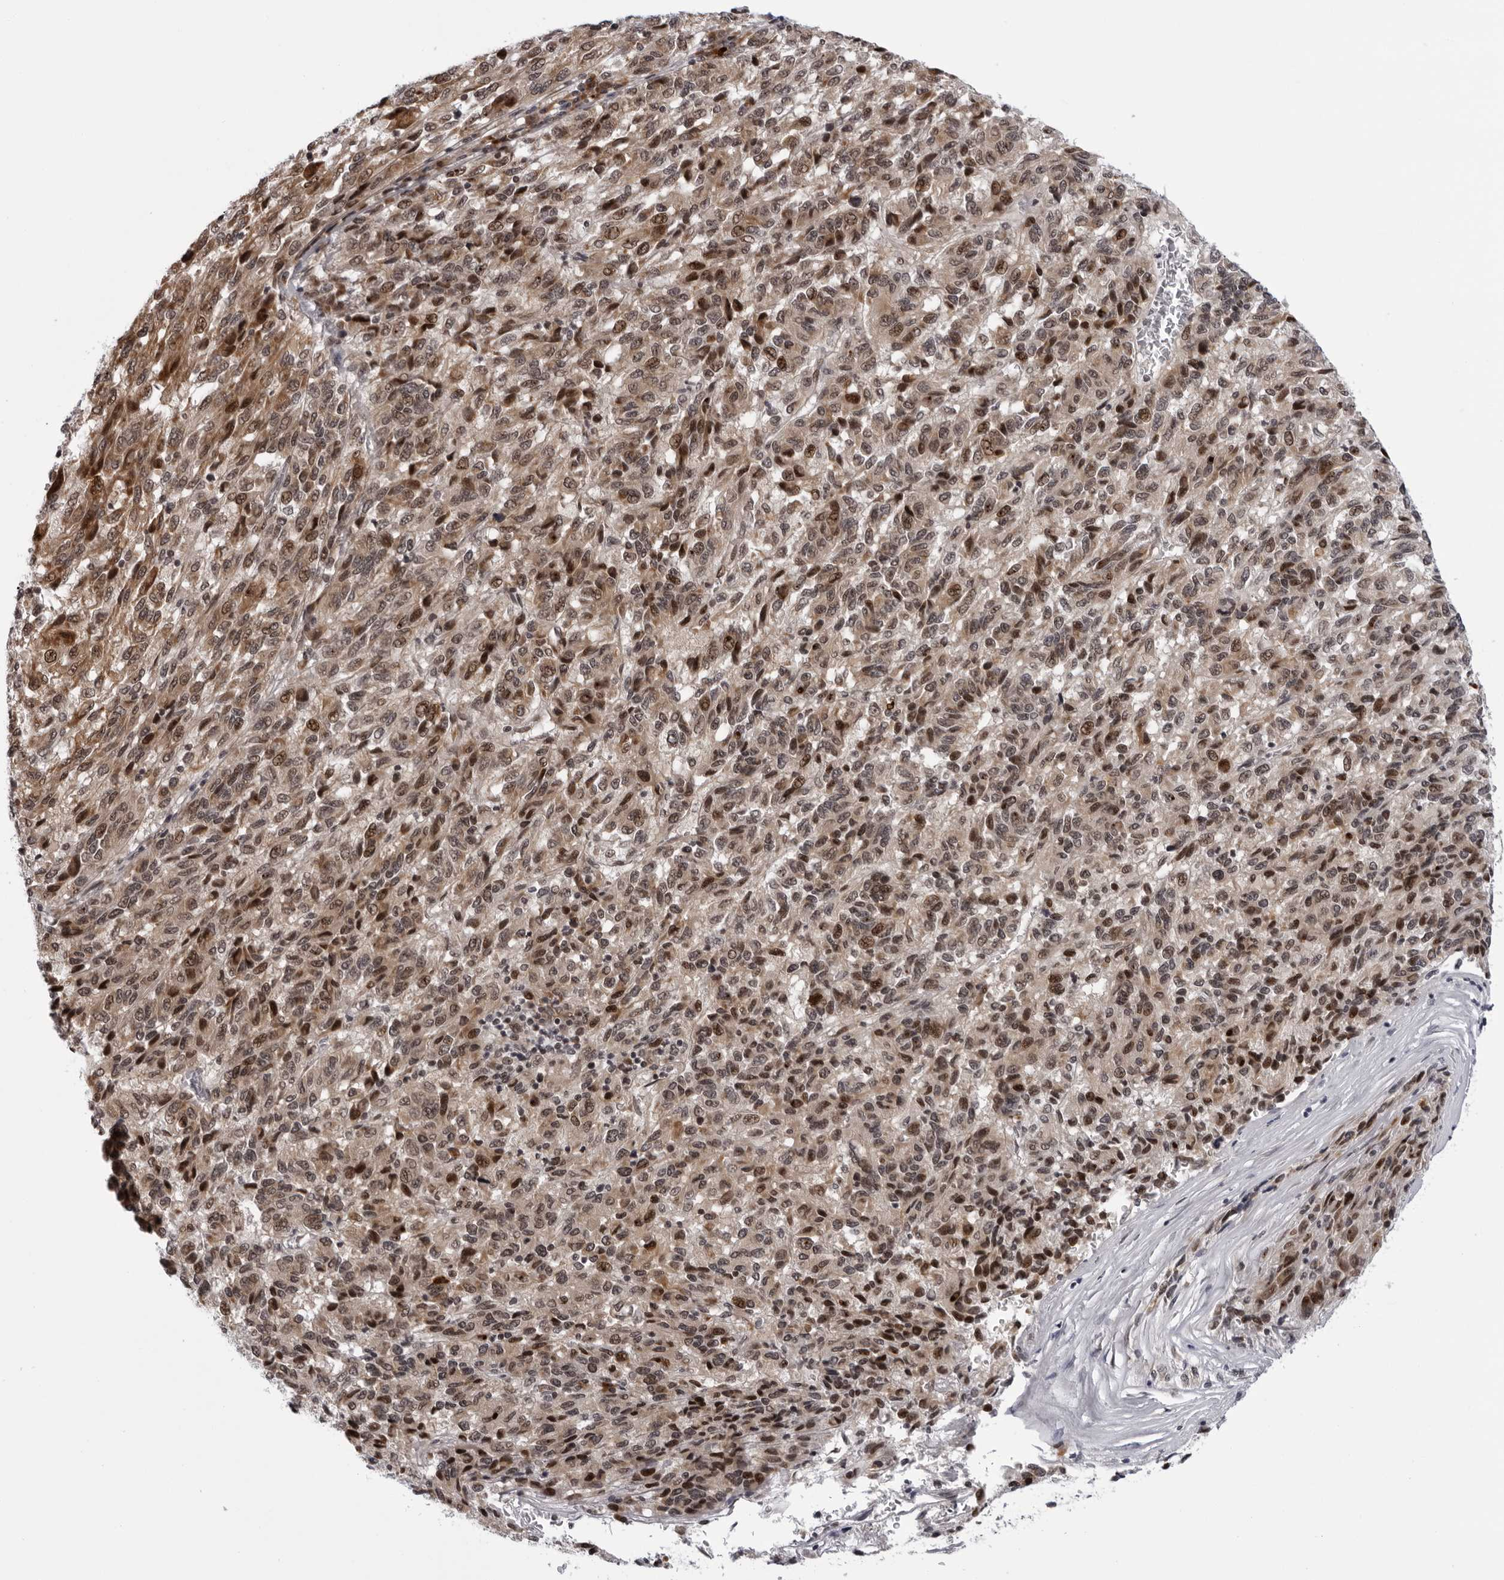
{"staining": {"intensity": "moderate", "quantity": ">75%", "location": "cytoplasmic/membranous,nuclear"}, "tissue": "melanoma", "cell_type": "Tumor cells", "image_type": "cancer", "snomed": [{"axis": "morphology", "description": "Malignant melanoma, Metastatic site"}, {"axis": "topography", "description": "Lung"}], "caption": "Immunohistochemical staining of human melanoma displays medium levels of moderate cytoplasmic/membranous and nuclear positivity in approximately >75% of tumor cells.", "gene": "GCSAML", "patient": {"sex": "male", "age": 64}}